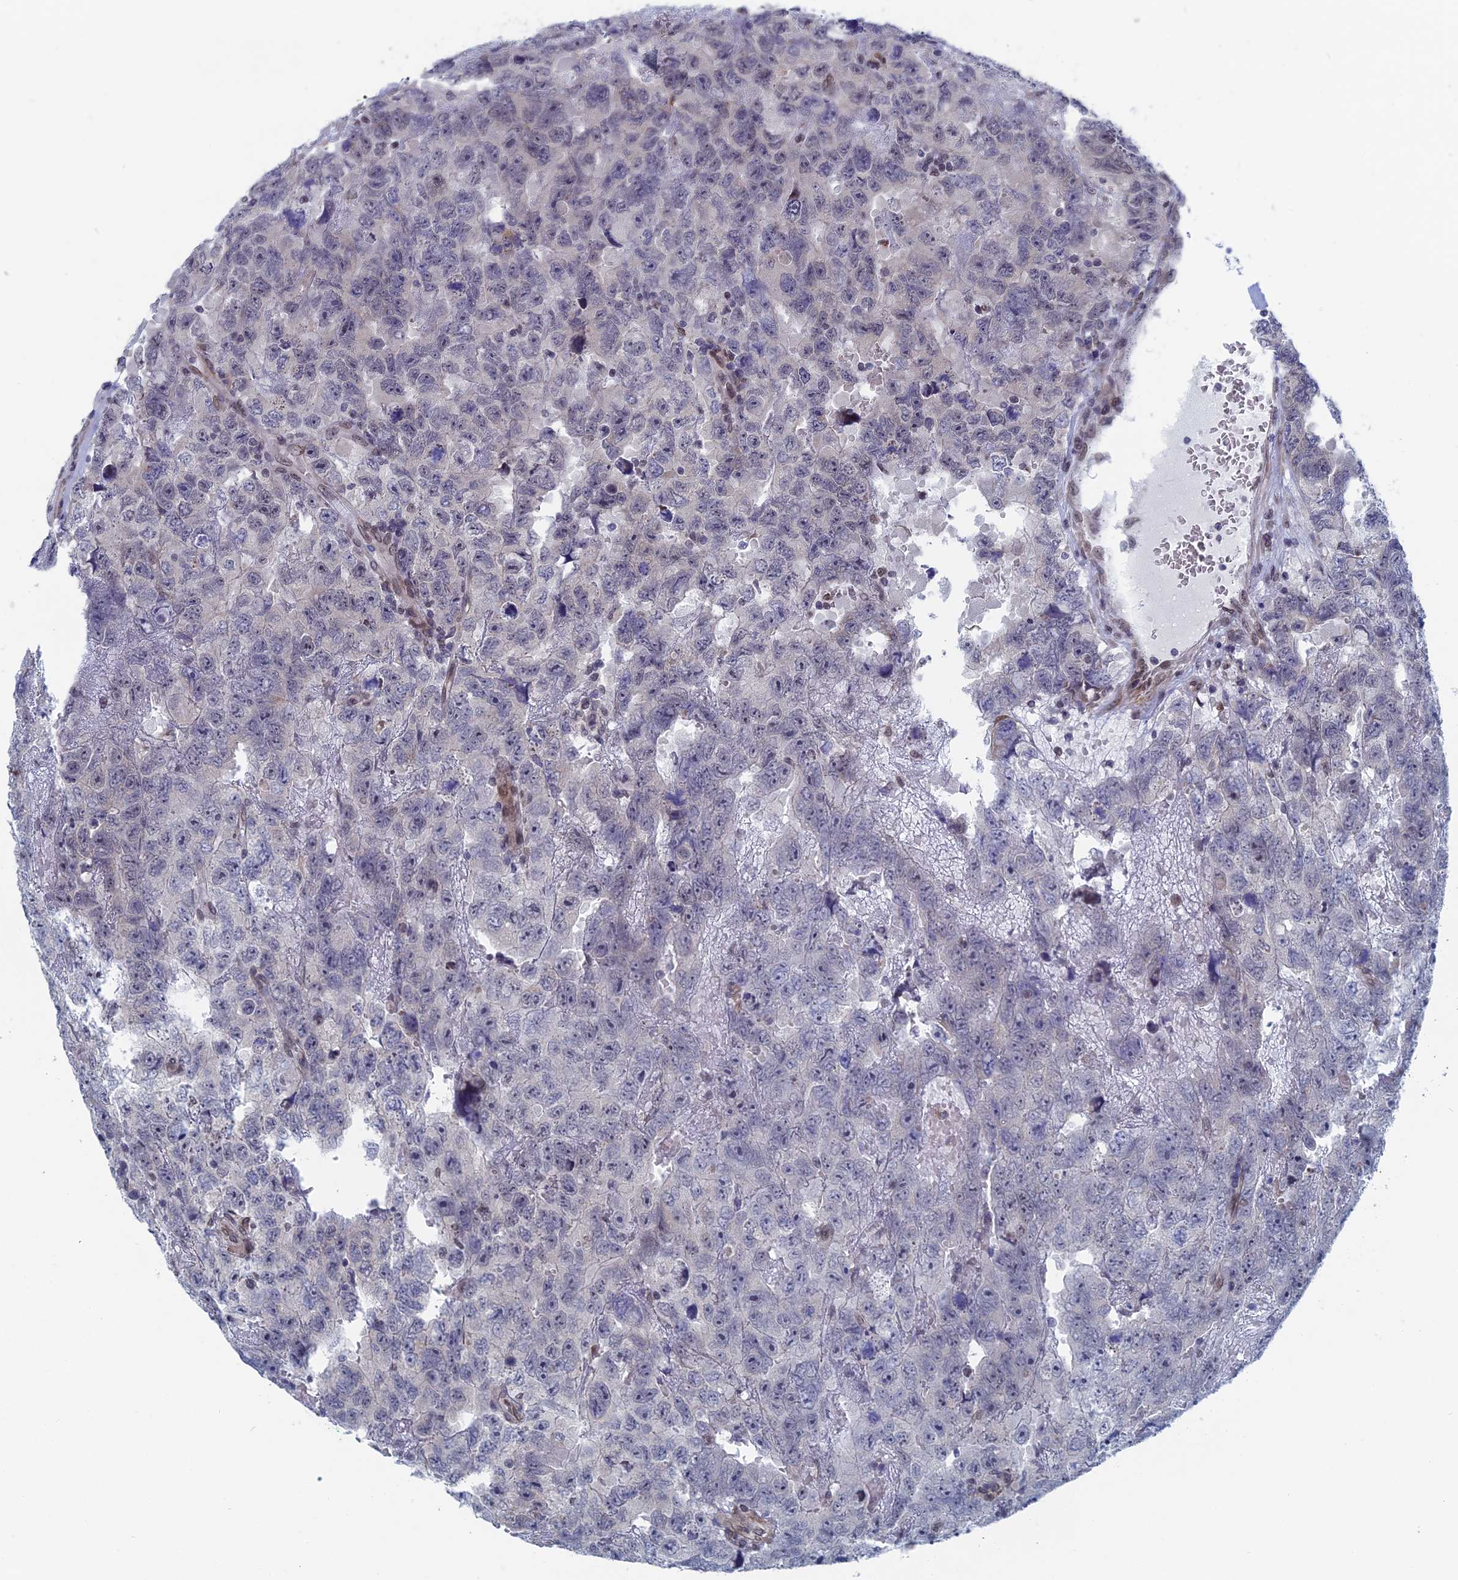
{"staining": {"intensity": "negative", "quantity": "none", "location": "none"}, "tissue": "testis cancer", "cell_type": "Tumor cells", "image_type": "cancer", "snomed": [{"axis": "morphology", "description": "Carcinoma, Embryonal, NOS"}, {"axis": "topography", "description": "Testis"}], "caption": "Tumor cells are negative for brown protein staining in testis embryonal carcinoma. Brightfield microscopy of immunohistochemistry stained with DAB (brown) and hematoxylin (blue), captured at high magnification.", "gene": "MTRF1", "patient": {"sex": "male", "age": 45}}